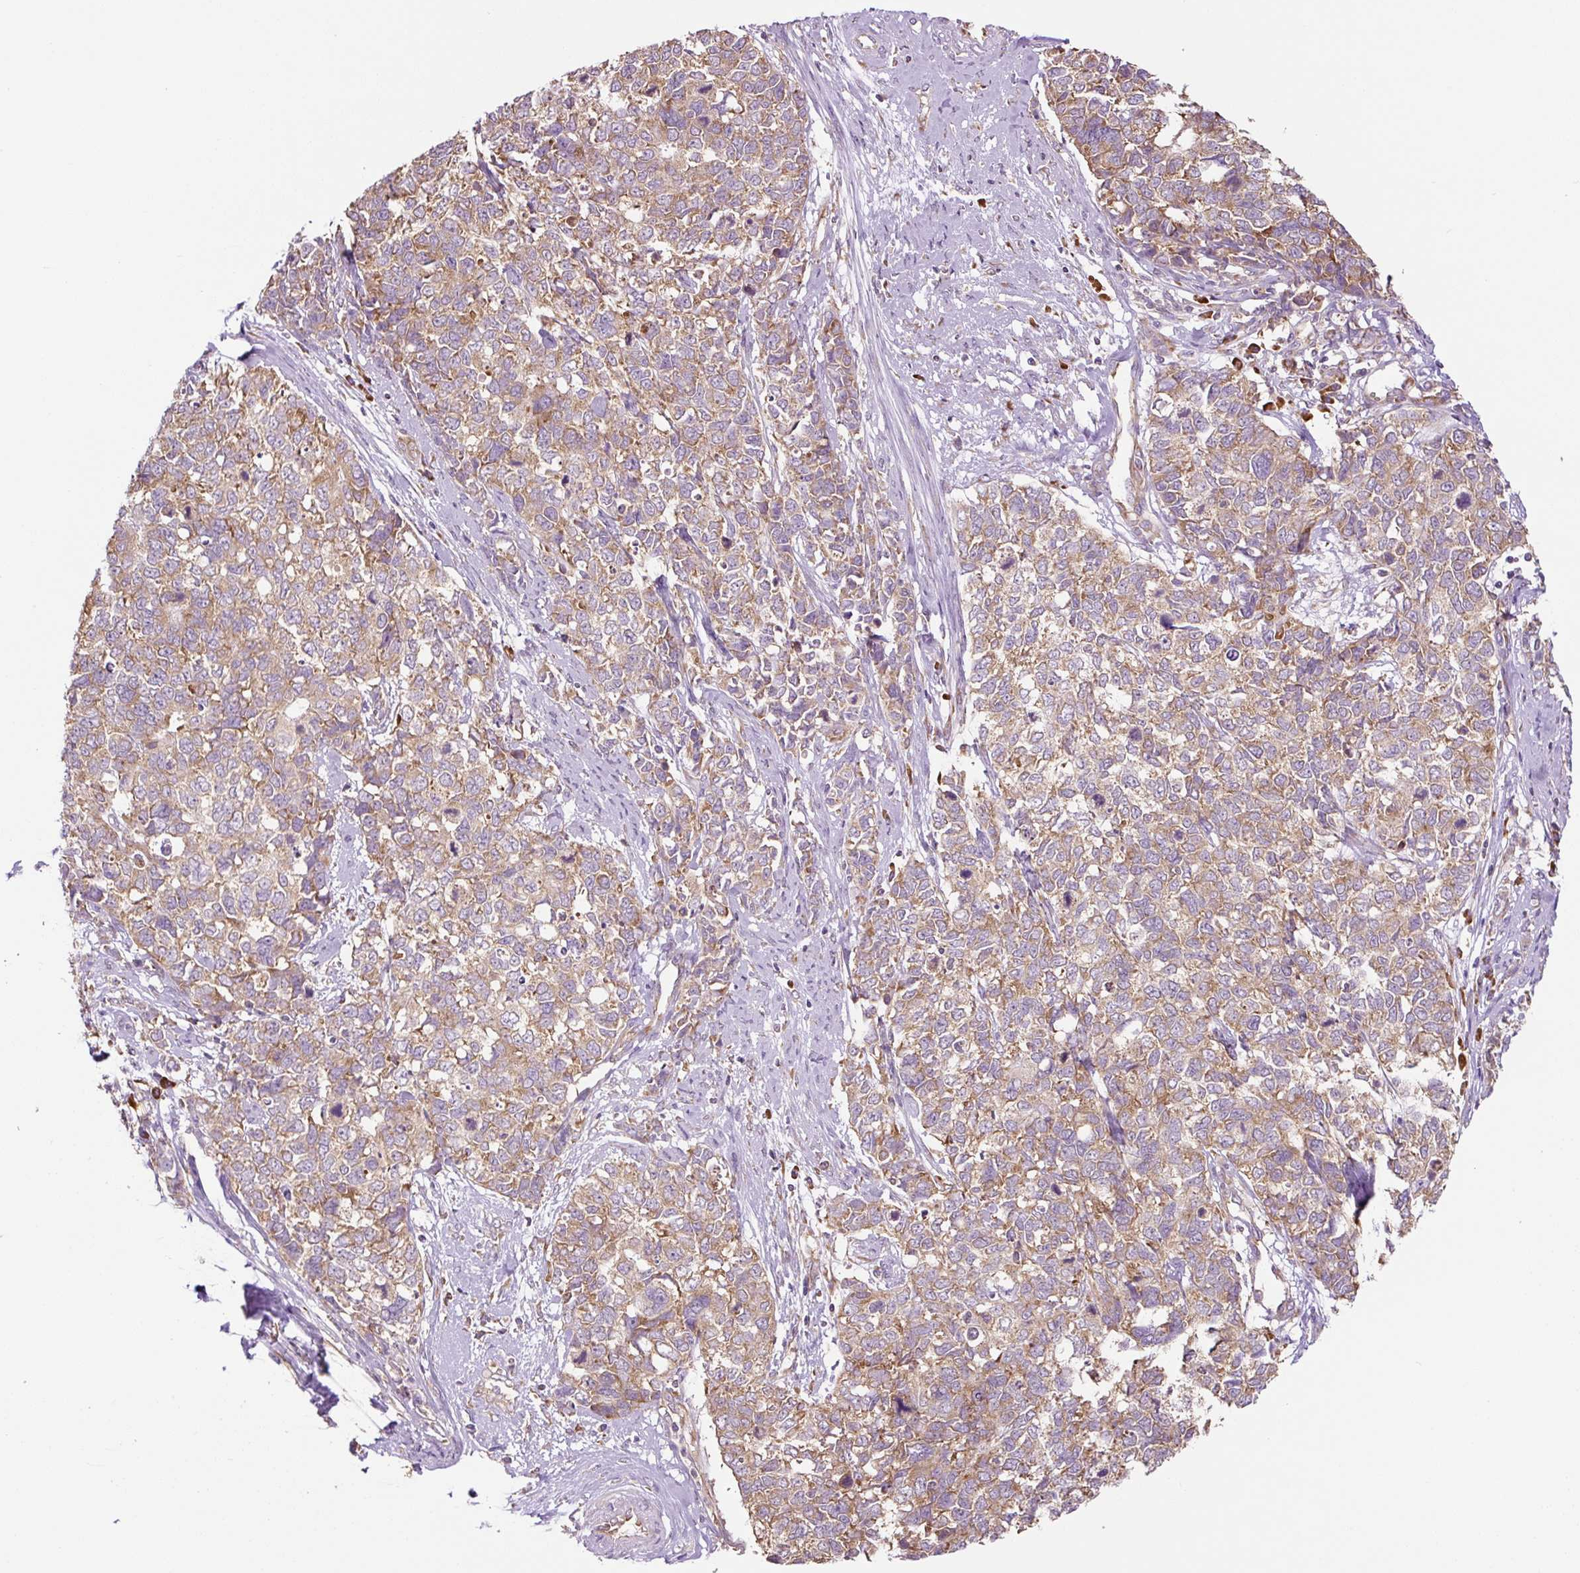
{"staining": {"intensity": "moderate", "quantity": ">75%", "location": "cytoplasmic/membranous"}, "tissue": "cervical cancer", "cell_type": "Tumor cells", "image_type": "cancer", "snomed": [{"axis": "morphology", "description": "Adenocarcinoma, NOS"}, {"axis": "topography", "description": "Cervix"}], "caption": "Human cervical cancer (adenocarcinoma) stained for a protein (brown) reveals moderate cytoplasmic/membranous positive positivity in about >75% of tumor cells.", "gene": "RPS23", "patient": {"sex": "female", "age": 63}}